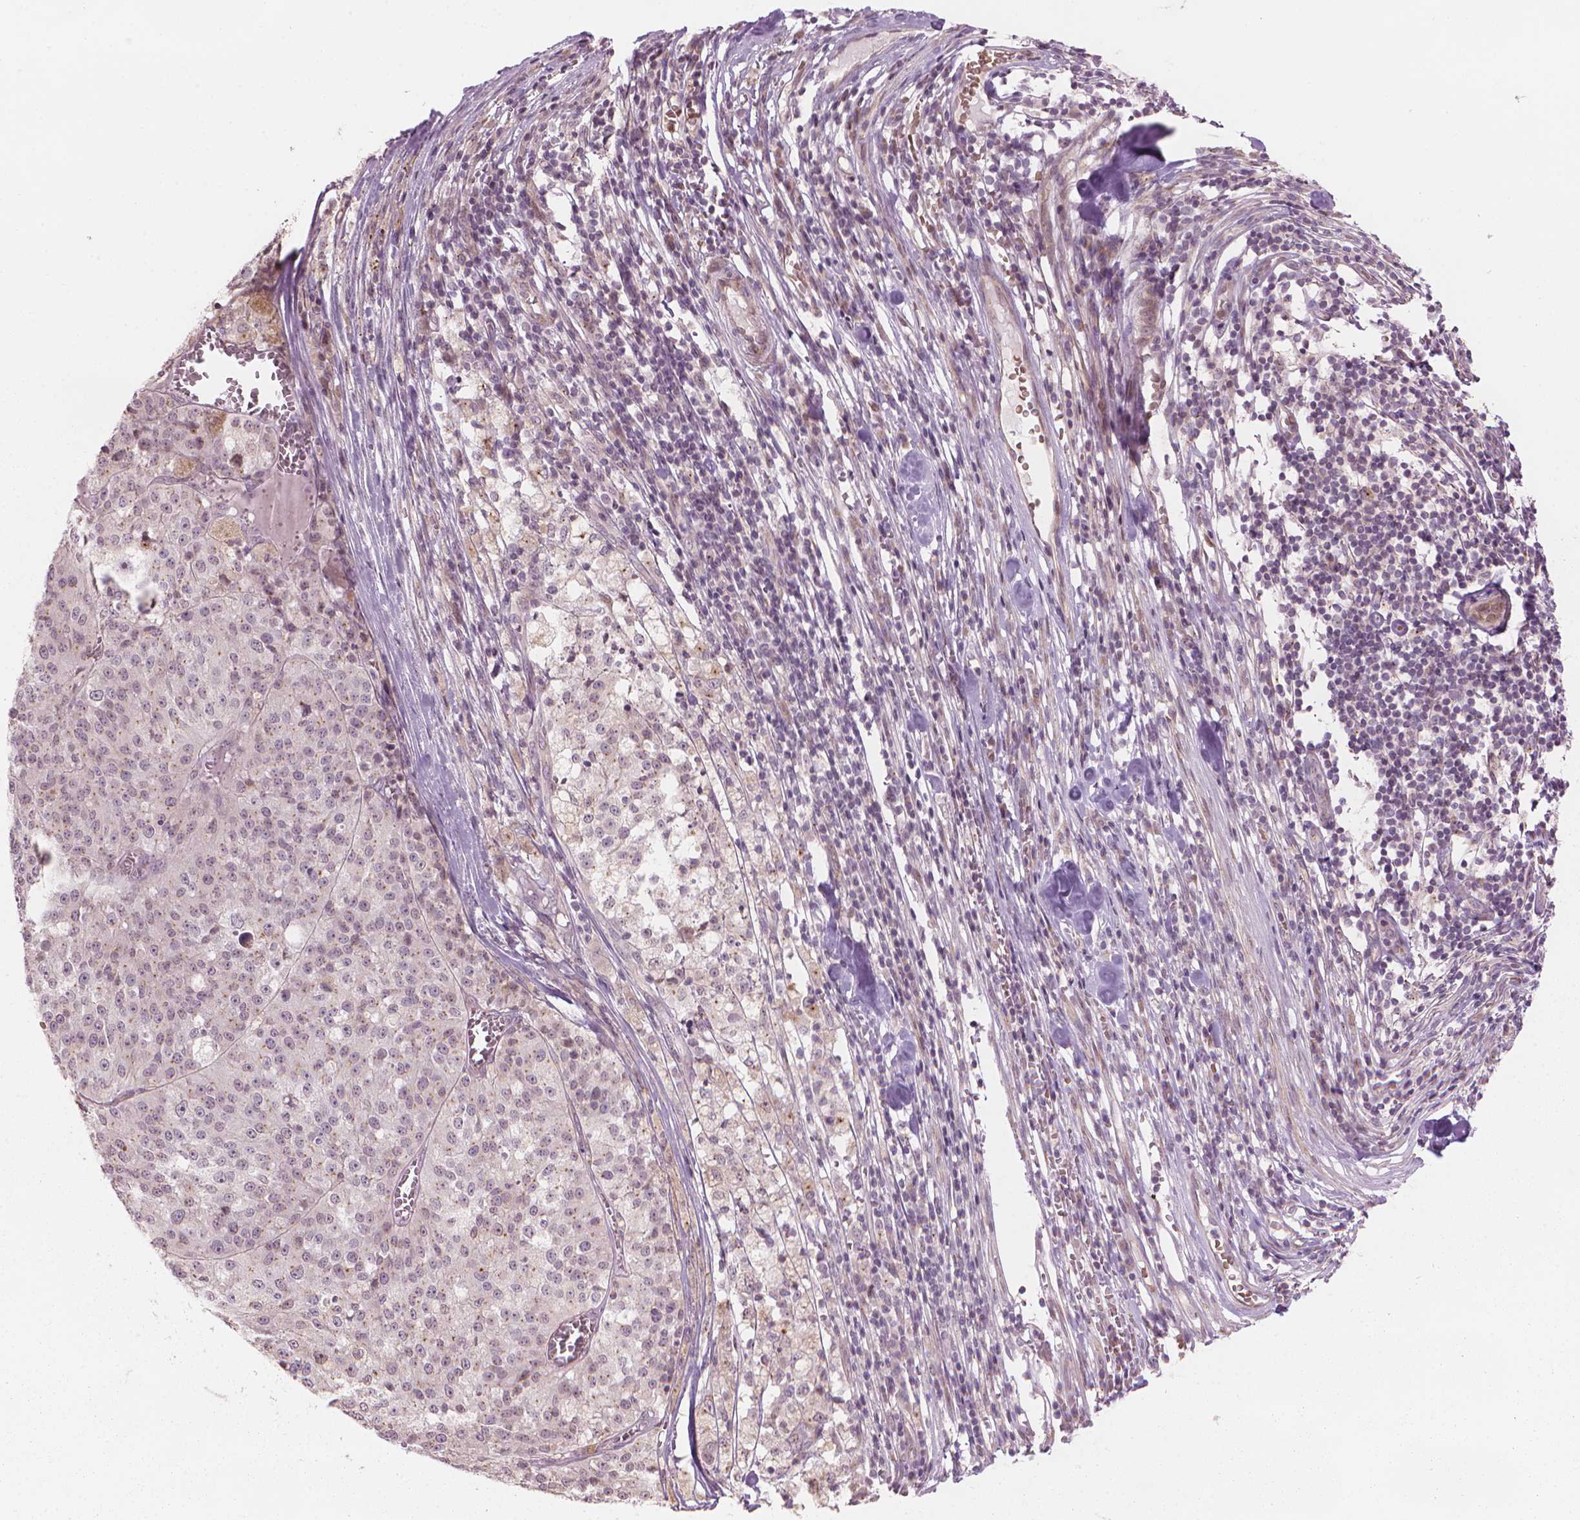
{"staining": {"intensity": "weak", "quantity": "<25%", "location": "nuclear"}, "tissue": "melanoma", "cell_type": "Tumor cells", "image_type": "cancer", "snomed": [{"axis": "morphology", "description": "Malignant melanoma, Metastatic site"}, {"axis": "topography", "description": "Lymph node"}], "caption": "The IHC image has no significant positivity in tumor cells of melanoma tissue. (DAB IHC visualized using brightfield microscopy, high magnification).", "gene": "IFFO1", "patient": {"sex": "female", "age": 64}}